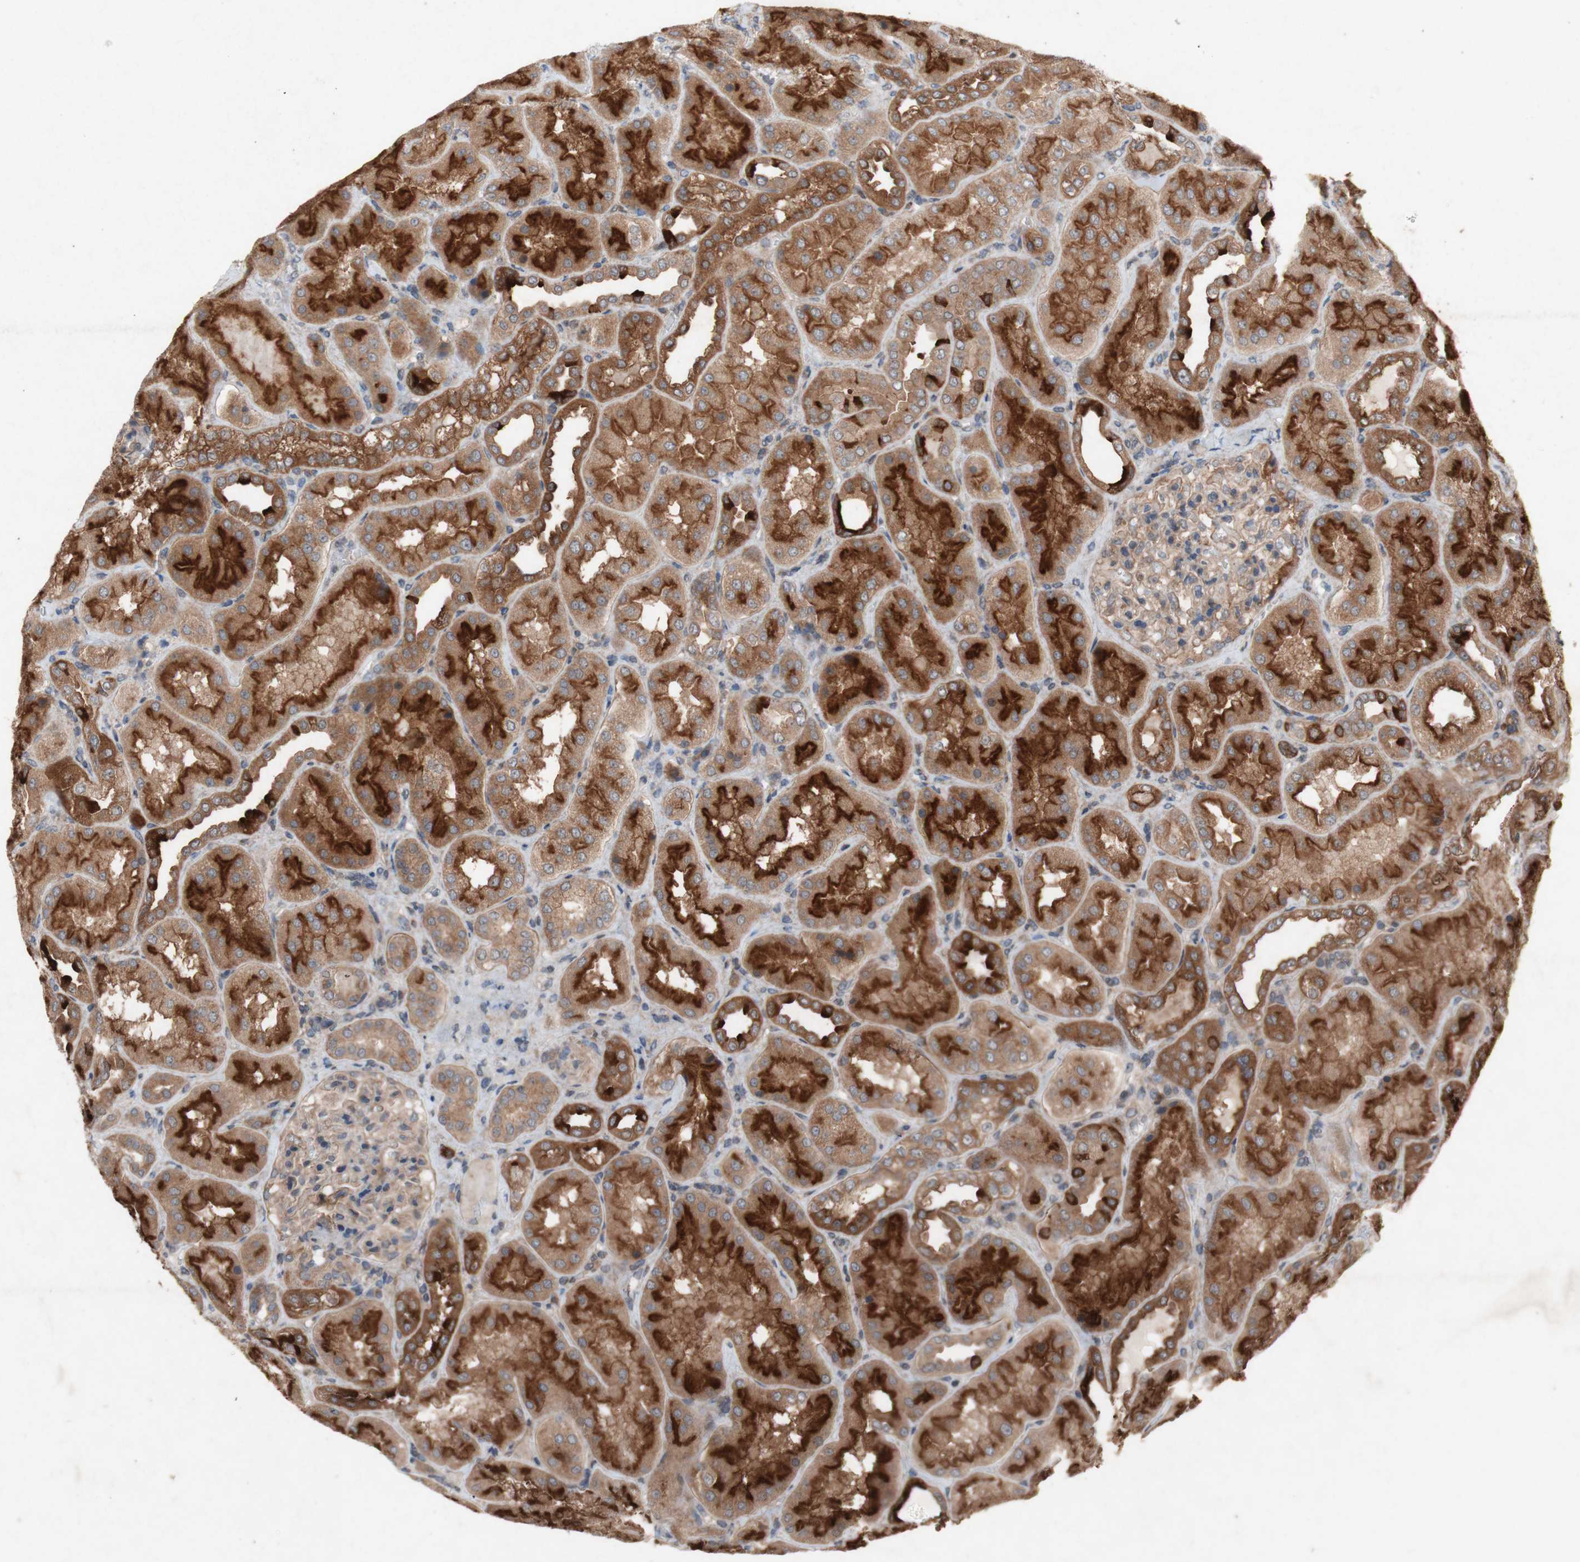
{"staining": {"intensity": "weak", "quantity": ">75%", "location": "cytoplasmic/membranous"}, "tissue": "kidney", "cell_type": "Cells in glomeruli", "image_type": "normal", "snomed": [{"axis": "morphology", "description": "Normal tissue, NOS"}, {"axis": "topography", "description": "Kidney"}], "caption": "Immunohistochemistry (IHC) of unremarkable kidney shows low levels of weak cytoplasmic/membranous expression in about >75% of cells in glomeruli.", "gene": "ATP6V1F", "patient": {"sex": "female", "age": 56}}